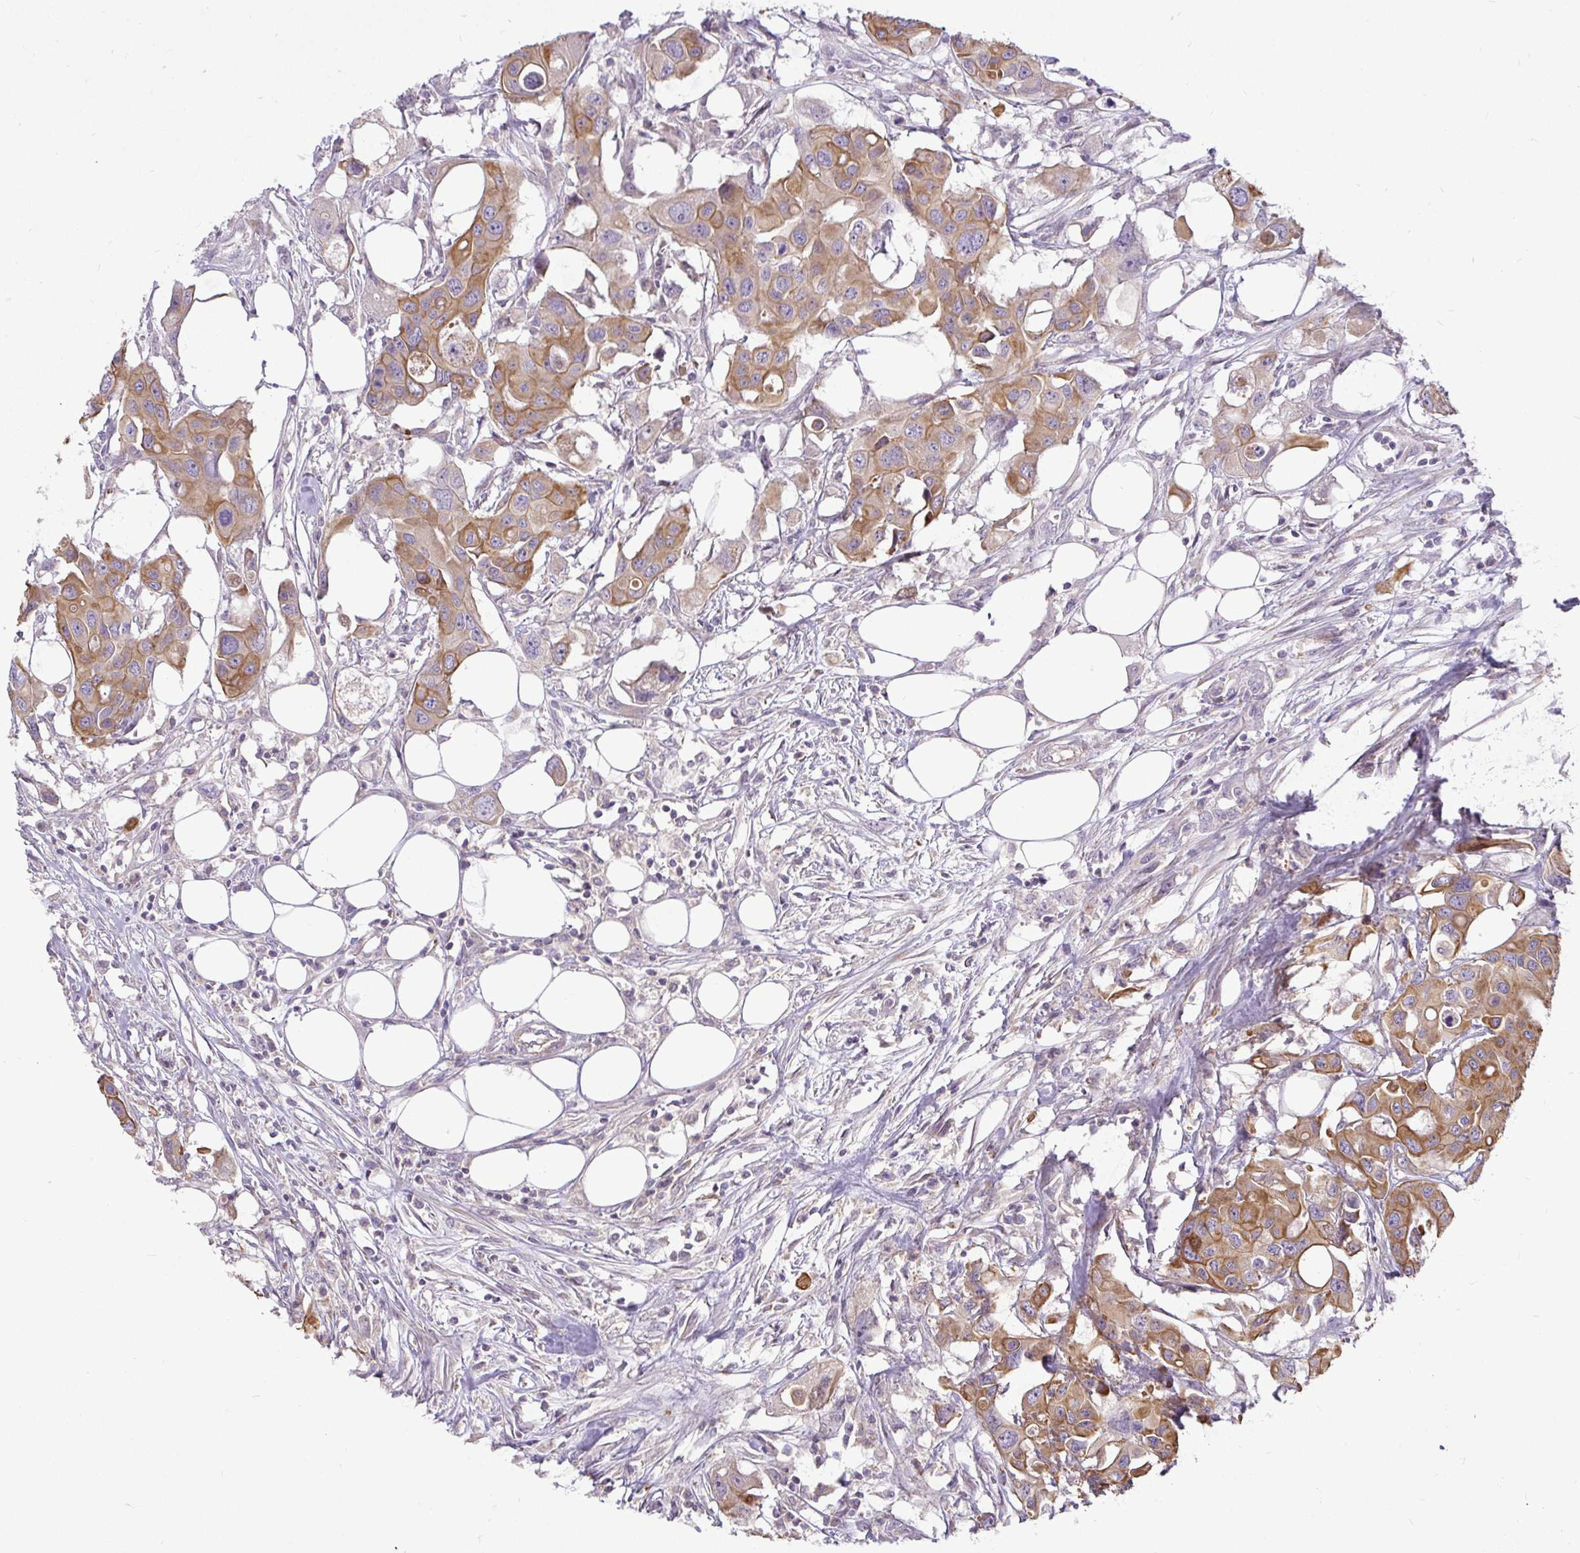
{"staining": {"intensity": "moderate", "quantity": ">75%", "location": "cytoplasmic/membranous"}, "tissue": "colorectal cancer", "cell_type": "Tumor cells", "image_type": "cancer", "snomed": [{"axis": "morphology", "description": "Adenocarcinoma, NOS"}, {"axis": "topography", "description": "Colon"}], "caption": "A medium amount of moderate cytoplasmic/membranous expression is appreciated in about >75% of tumor cells in colorectal cancer (adenocarcinoma) tissue. (brown staining indicates protein expression, while blue staining denotes nuclei).", "gene": "STRIP1", "patient": {"sex": "male", "age": 77}}